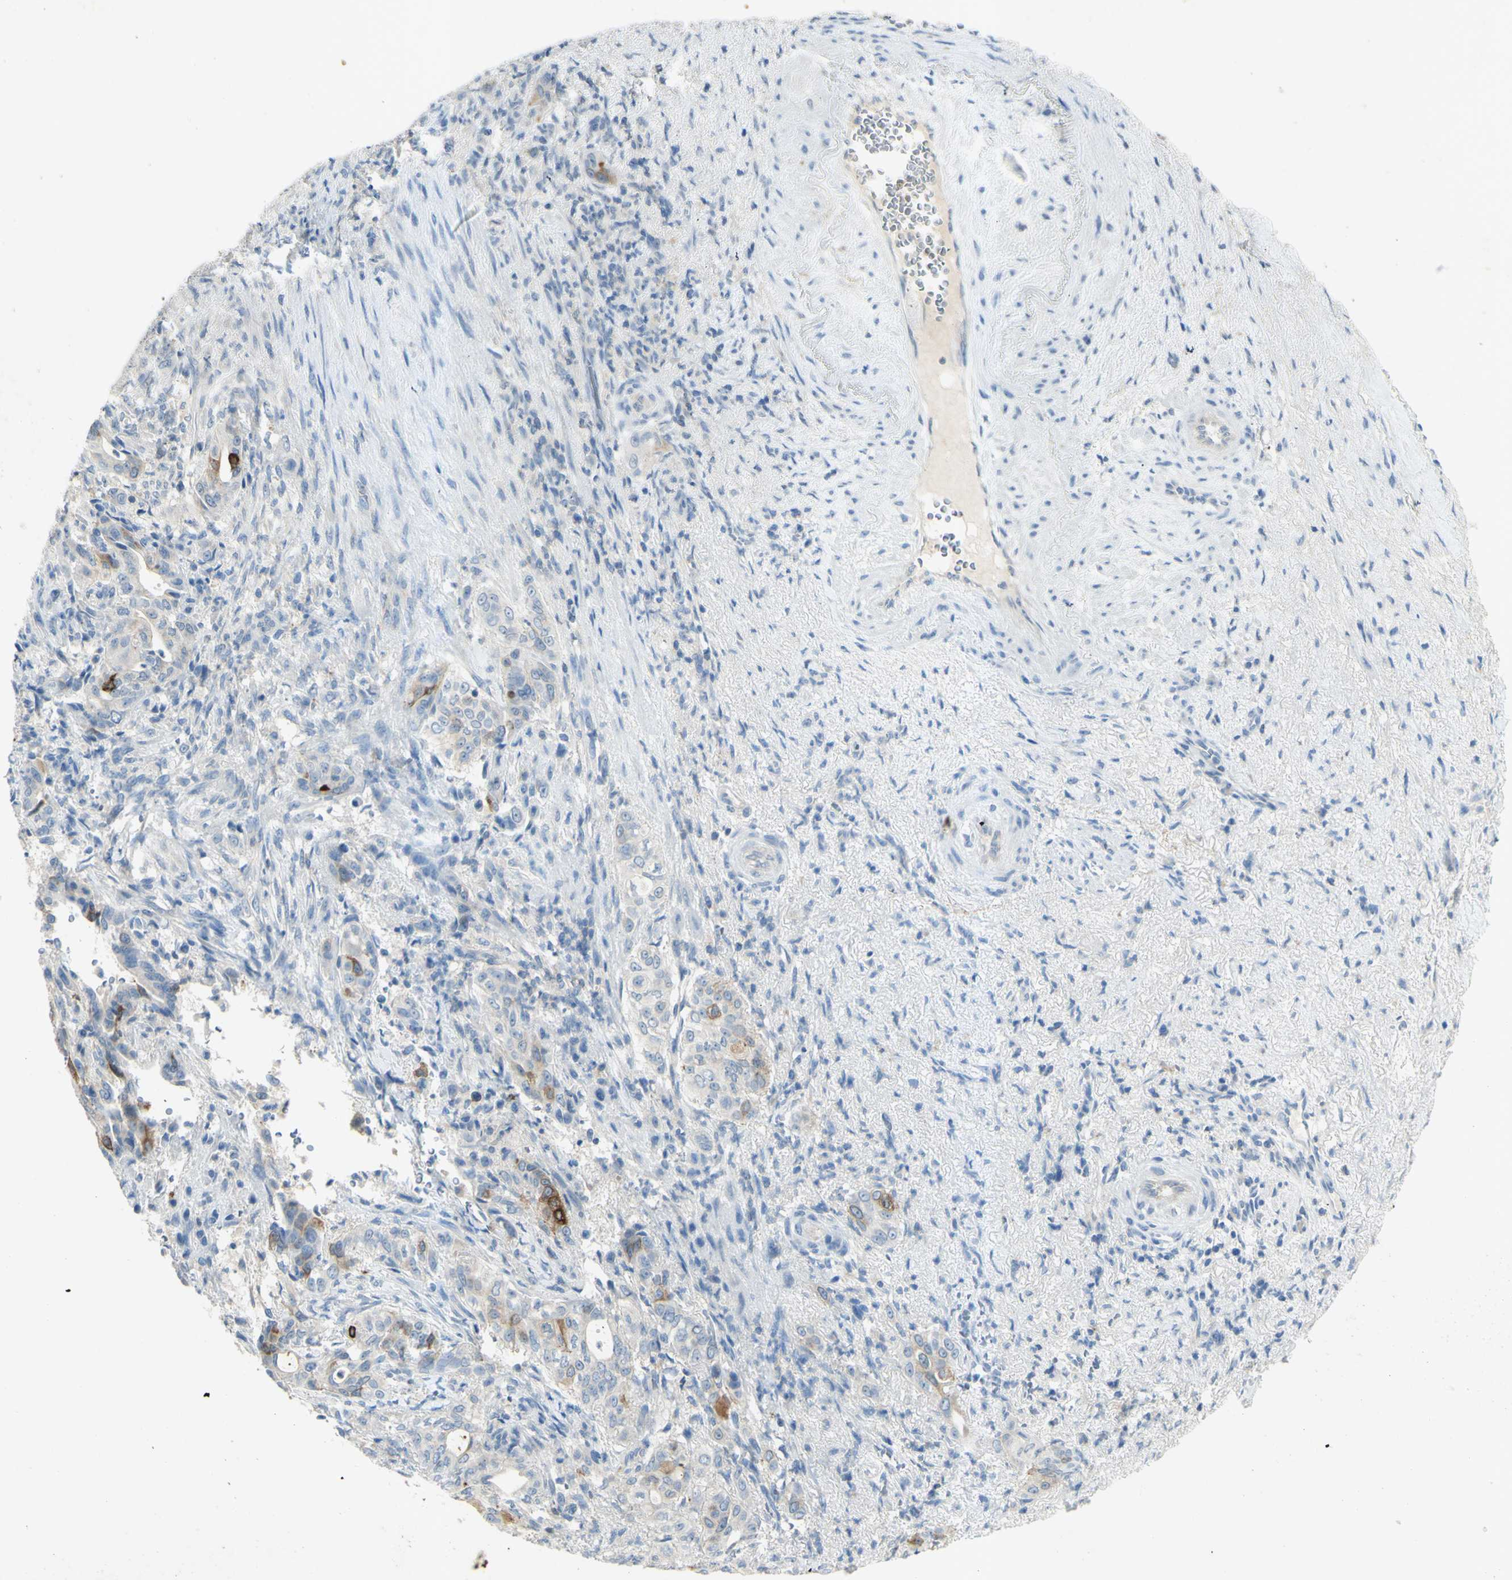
{"staining": {"intensity": "strong", "quantity": "<25%", "location": "cytoplasmic/membranous"}, "tissue": "liver cancer", "cell_type": "Tumor cells", "image_type": "cancer", "snomed": [{"axis": "morphology", "description": "Cholangiocarcinoma"}, {"axis": "topography", "description": "Liver"}], "caption": "Tumor cells demonstrate medium levels of strong cytoplasmic/membranous staining in about <25% of cells in human liver cancer (cholangiocarcinoma).", "gene": "GDF15", "patient": {"sex": "female", "age": 67}}